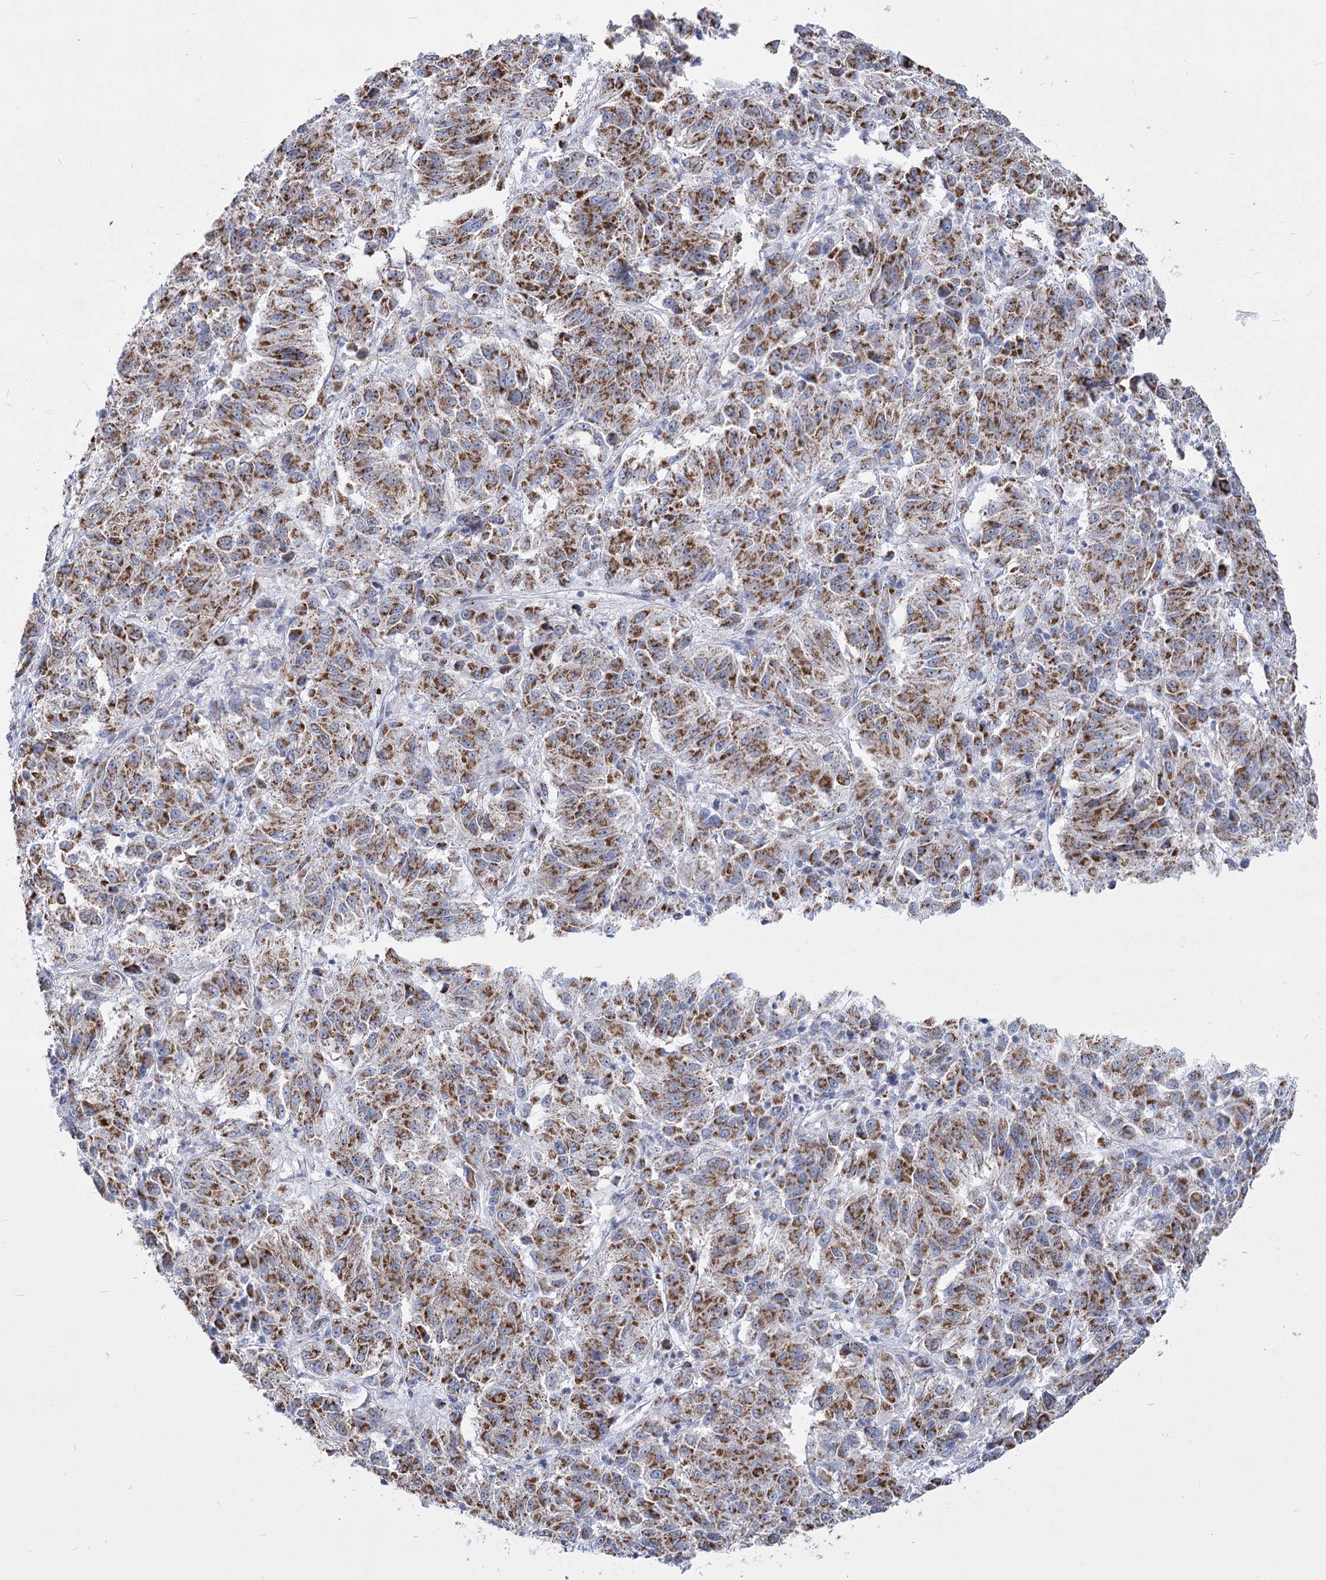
{"staining": {"intensity": "strong", "quantity": ">75%", "location": "cytoplasmic/membranous"}, "tissue": "melanoma", "cell_type": "Tumor cells", "image_type": "cancer", "snomed": [{"axis": "morphology", "description": "Malignant melanoma, Metastatic site"}, {"axis": "topography", "description": "Lung"}], "caption": "Immunohistochemical staining of human malignant melanoma (metastatic site) exhibits strong cytoplasmic/membranous protein positivity in about >75% of tumor cells. Nuclei are stained in blue.", "gene": "PDHB", "patient": {"sex": "male", "age": 64}}